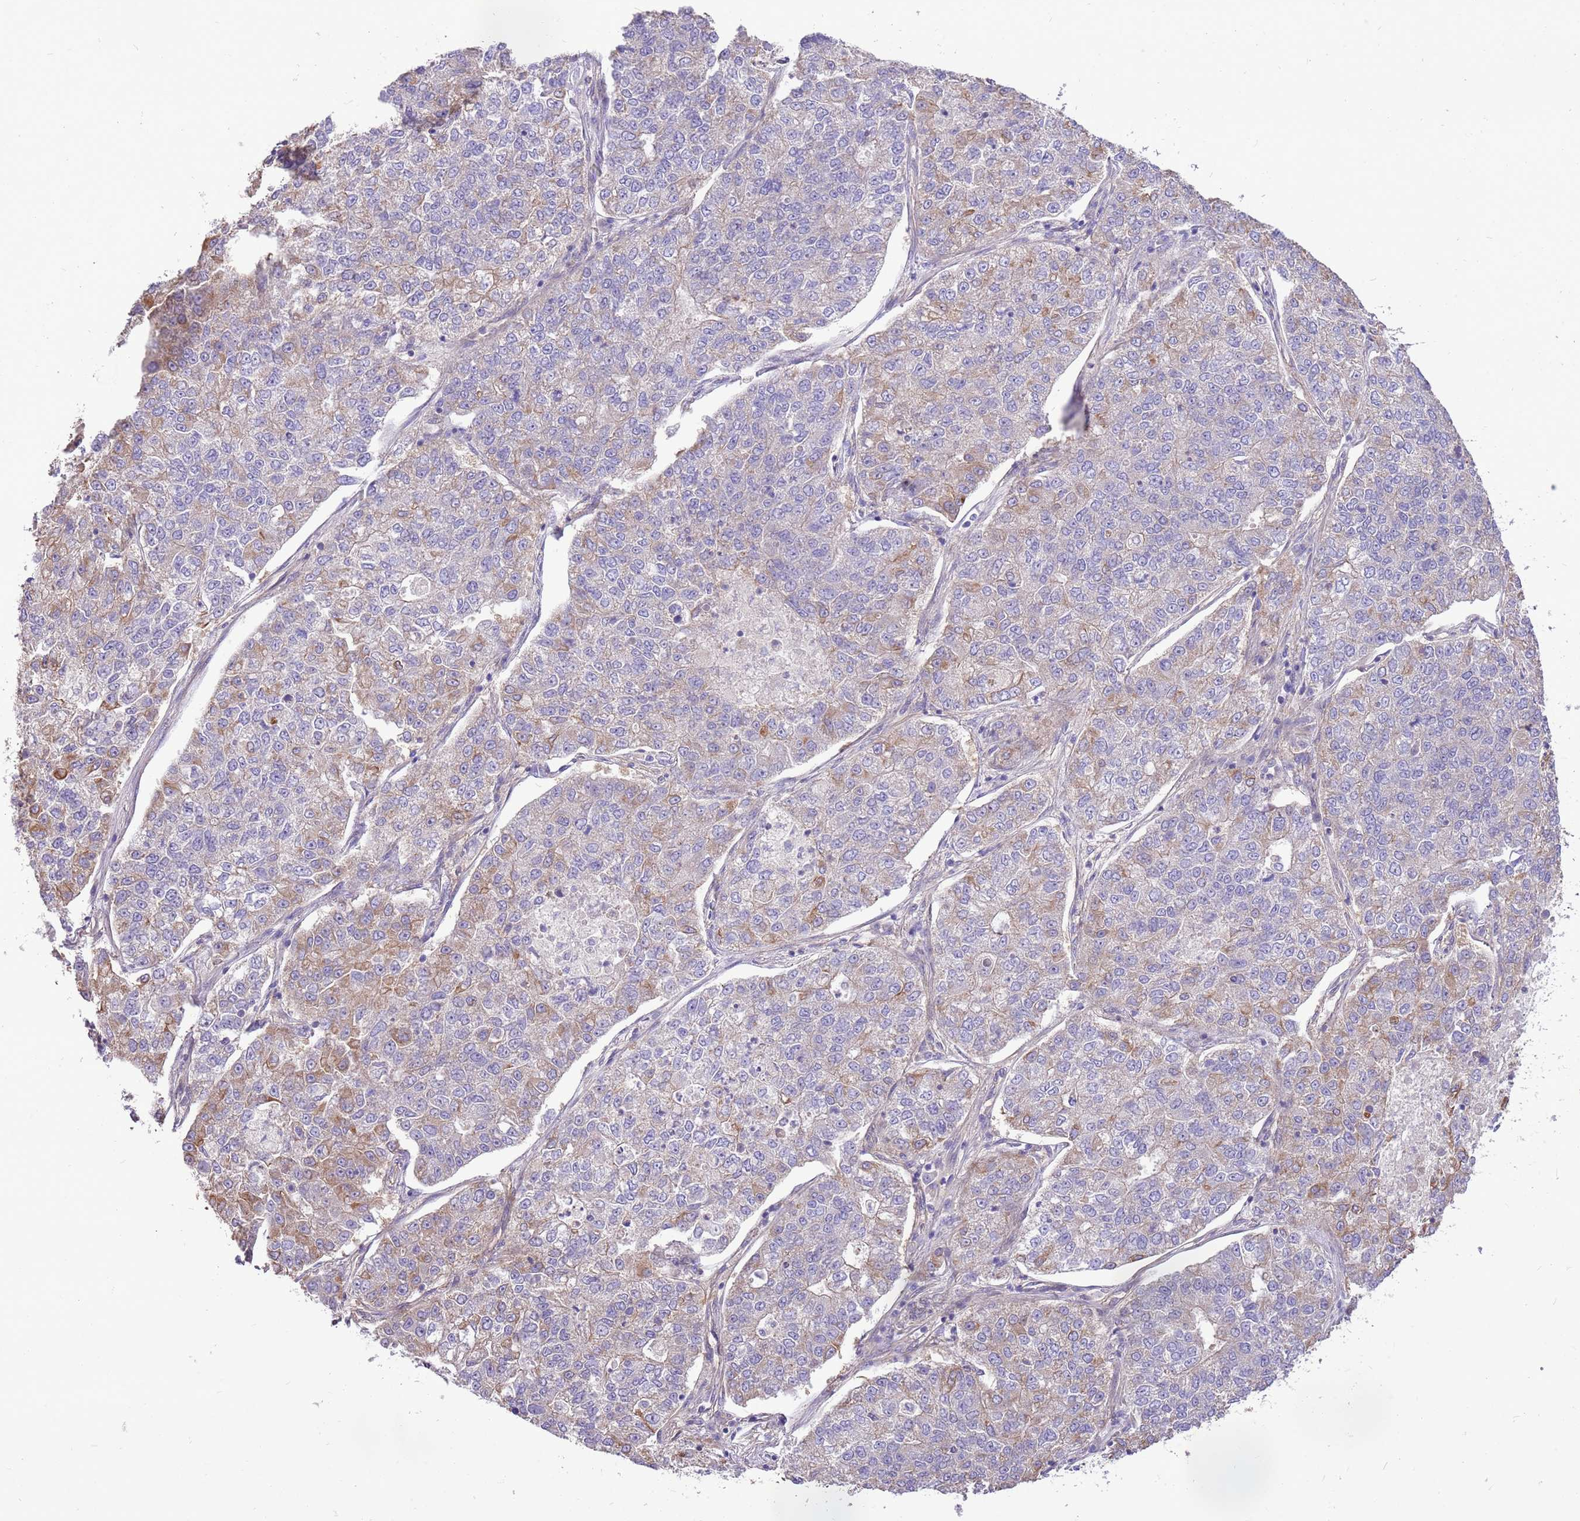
{"staining": {"intensity": "moderate", "quantity": "<25%", "location": "cytoplasmic/membranous"}, "tissue": "lung cancer", "cell_type": "Tumor cells", "image_type": "cancer", "snomed": [{"axis": "morphology", "description": "Adenocarcinoma, NOS"}, {"axis": "topography", "description": "Lung"}], "caption": "Lung cancer (adenocarcinoma) was stained to show a protein in brown. There is low levels of moderate cytoplasmic/membranous staining in about <25% of tumor cells.", "gene": "WASHC4", "patient": {"sex": "male", "age": 49}}